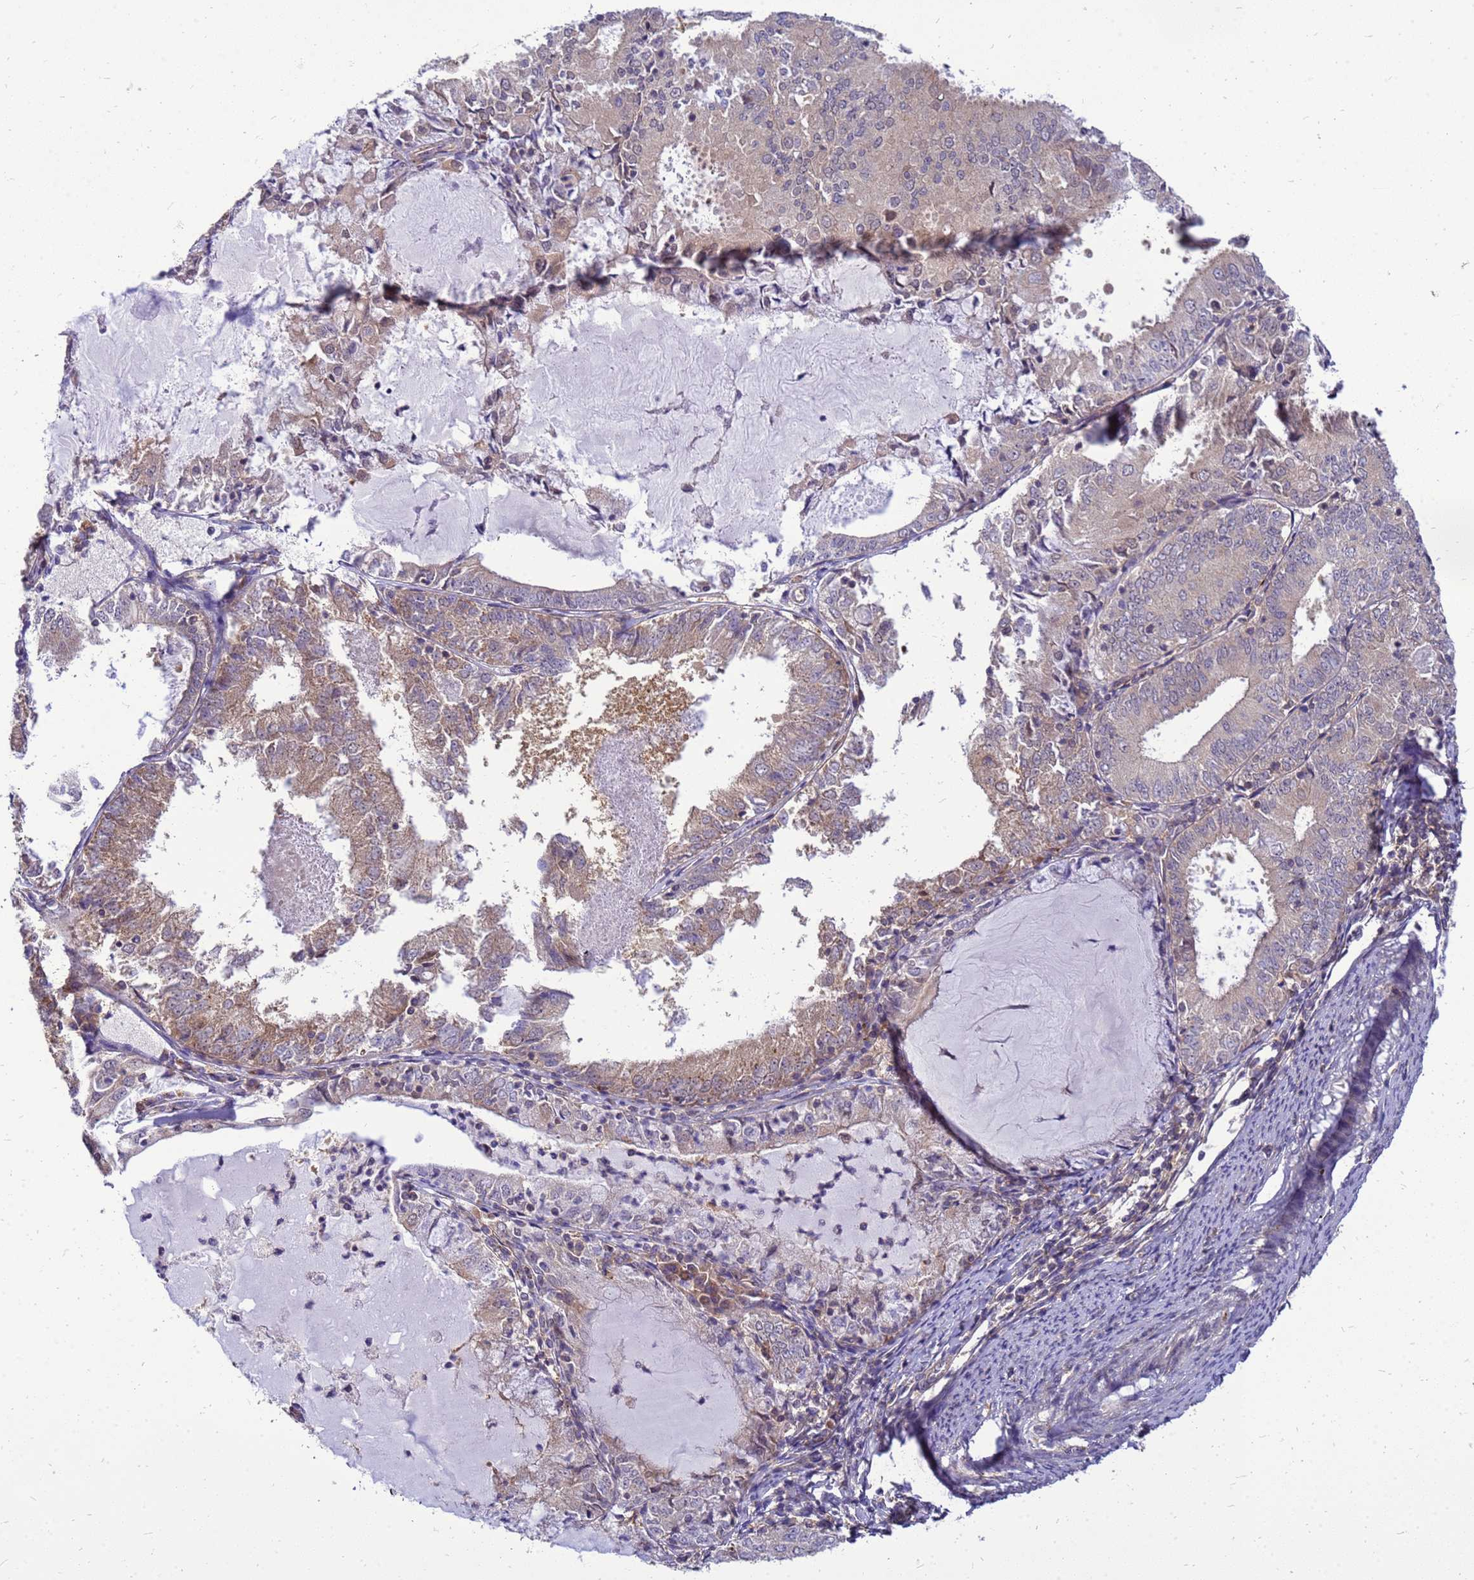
{"staining": {"intensity": "weak", "quantity": "25%-75%", "location": "cytoplasmic/membranous"}, "tissue": "endometrial cancer", "cell_type": "Tumor cells", "image_type": "cancer", "snomed": [{"axis": "morphology", "description": "Adenocarcinoma, NOS"}, {"axis": "topography", "description": "Endometrium"}], "caption": "Immunohistochemistry (DAB) staining of human endometrial cancer (adenocarcinoma) reveals weak cytoplasmic/membranous protein expression in approximately 25%-75% of tumor cells. Ihc stains the protein of interest in brown and the nuclei are stained blue.", "gene": "ENOPH1", "patient": {"sex": "female", "age": 57}}